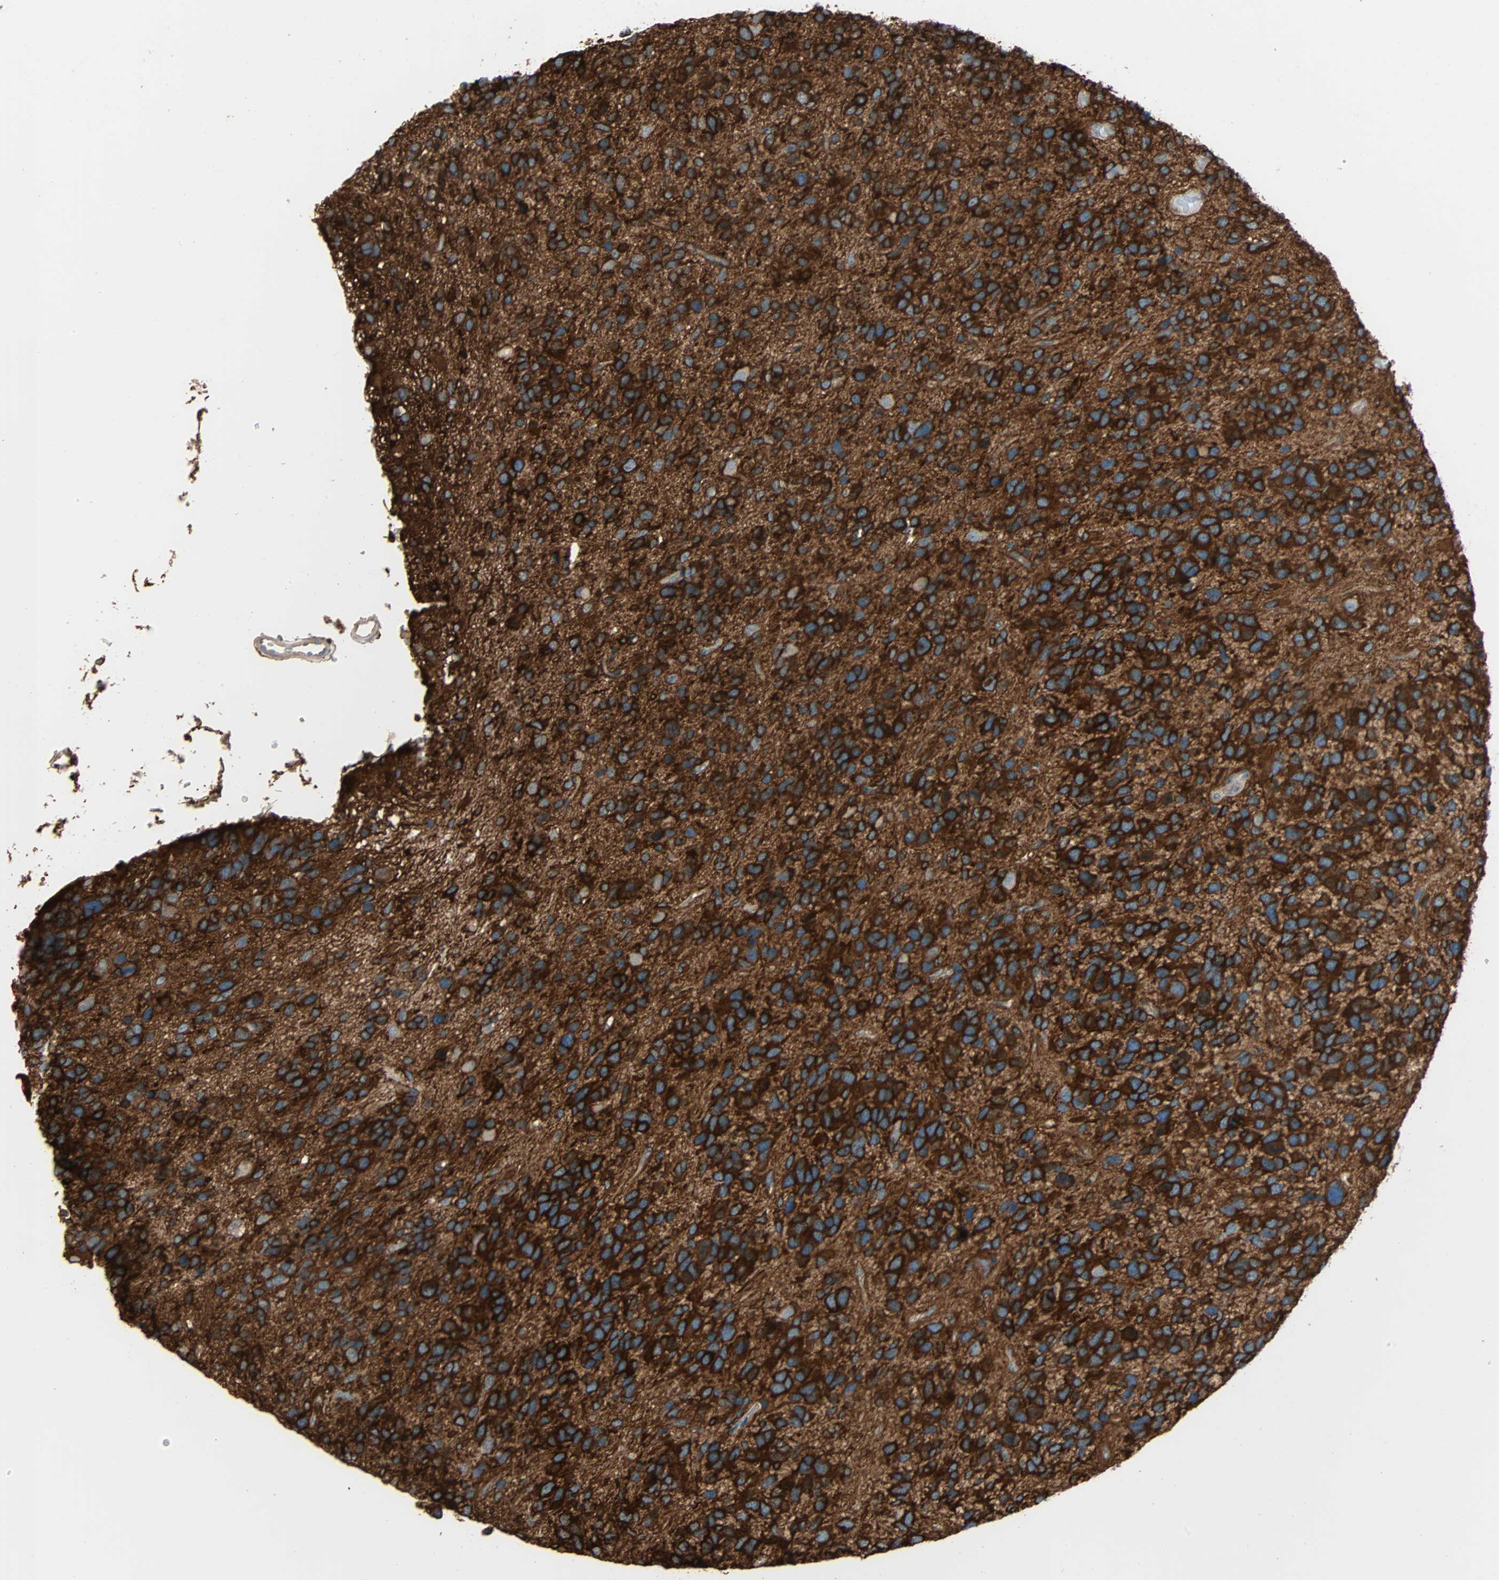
{"staining": {"intensity": "strong", "quantity": ">75%", "location": "cytoplasmic/membranous"}, "tissue": "glioma", "cell_type": "Tumor cells", "image_type": "cancer", "snomed": [{"axis": "morphology", "description": "Glioma, malignant, High grade"}, {"axis": "topography", "description": "Brain"}], "caption": "This is an image of IHC staining of glioma, which shows strong positivity in the cytoplasmic/membranous of tumor cells.", "gene": "EPB41L2", "patient": {"sex": "female", "age": 58}}